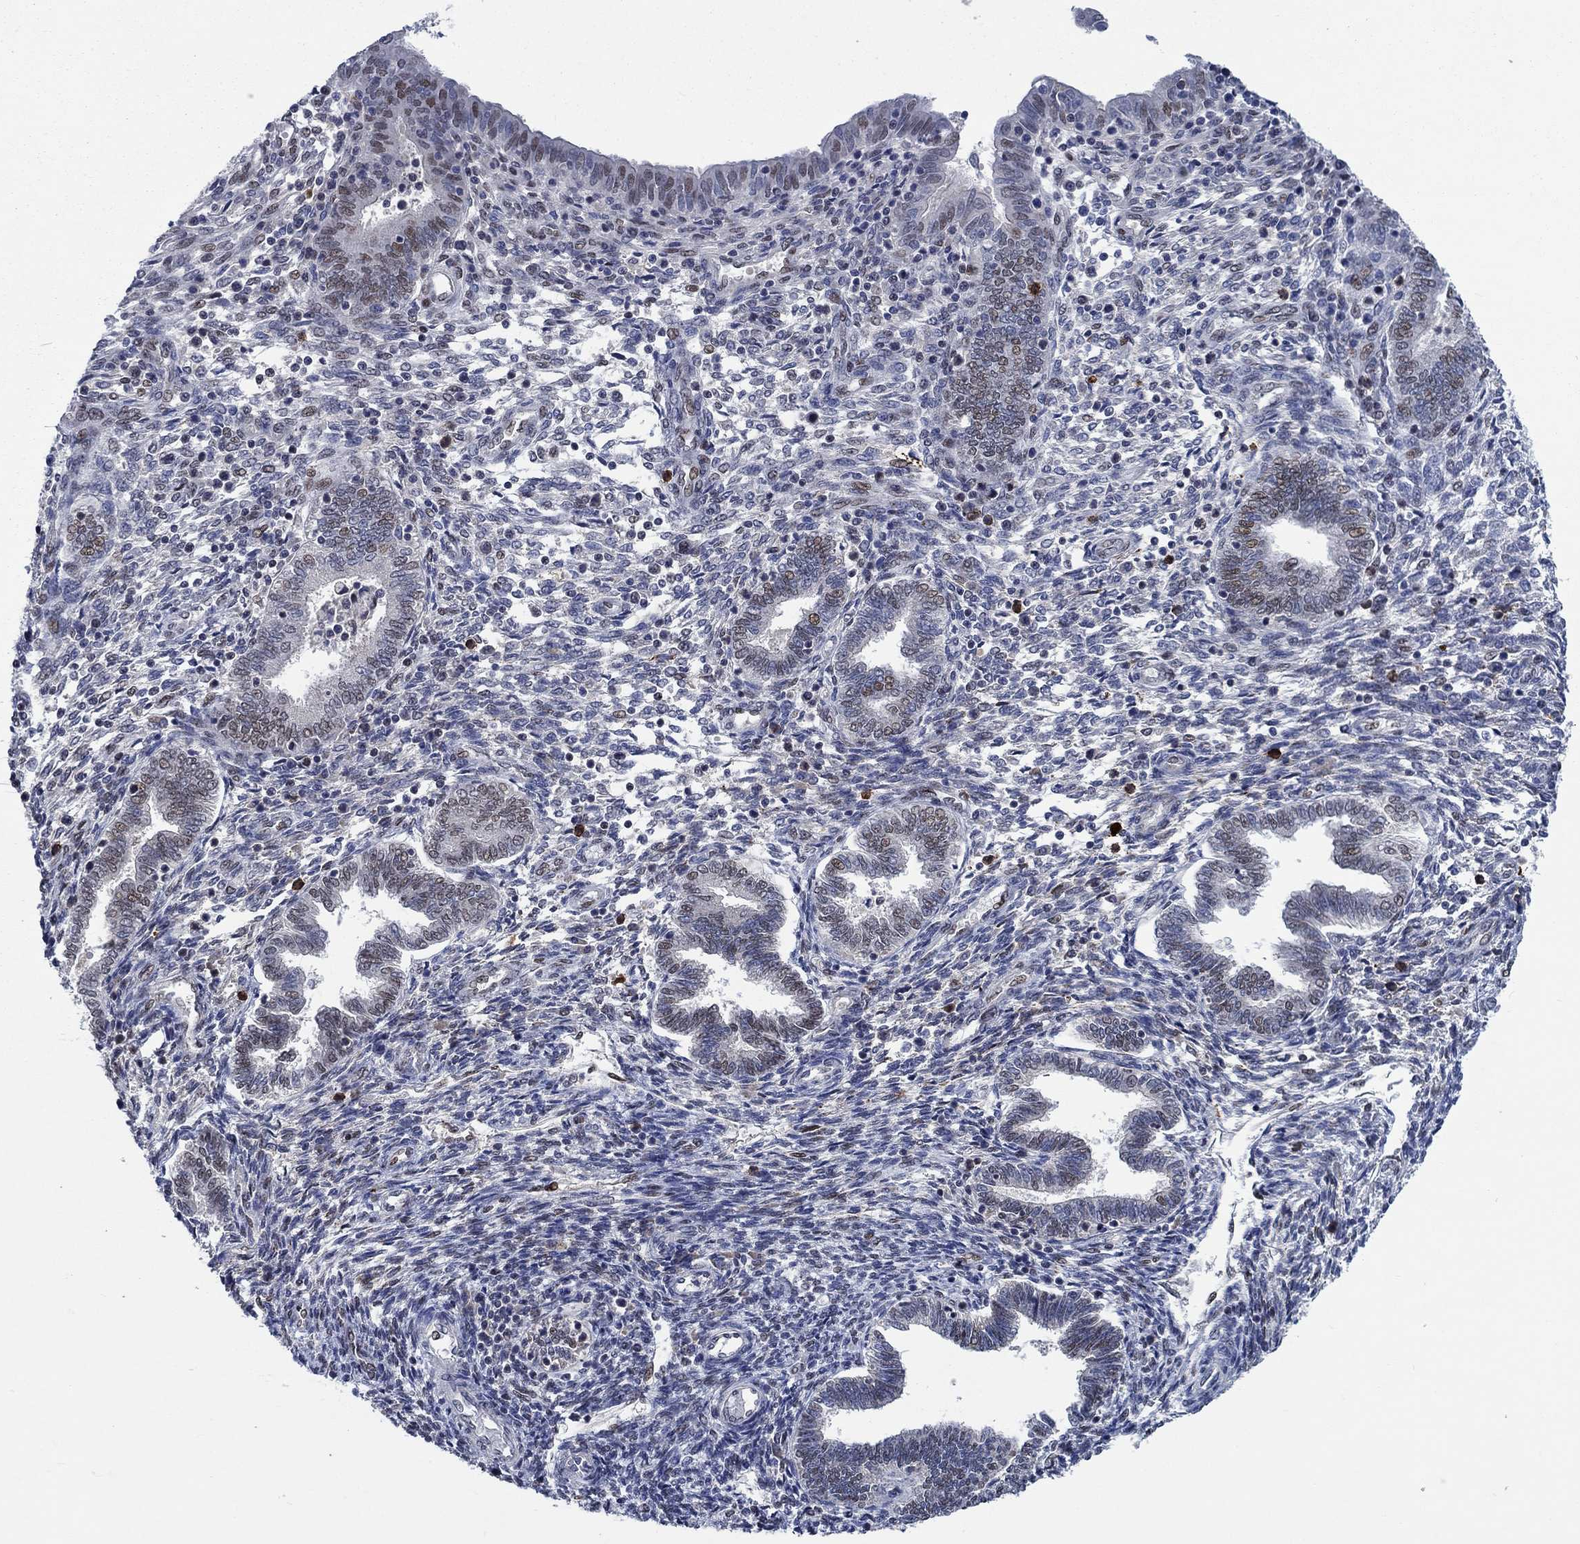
{"staining": {"intensity": "weak", "quantity": "<25%", "location": "nuclear"}, "tissue": "endometrium", "cell_type": "Cells in endometrial stroma", "image_type": "normal", "snomed": [{"axis": "morphology", "description": "Normal tissue, NOS"}, {"axis": "topography", "description": "Endometrium"}], "caption": "IHC photomicrograph of normal human endometrium stained for a protein (brown), which reveals no expression in cells in endometrial stroma.", "gene": "HTN1", "patient": {"sex": "female", "age": 42}}